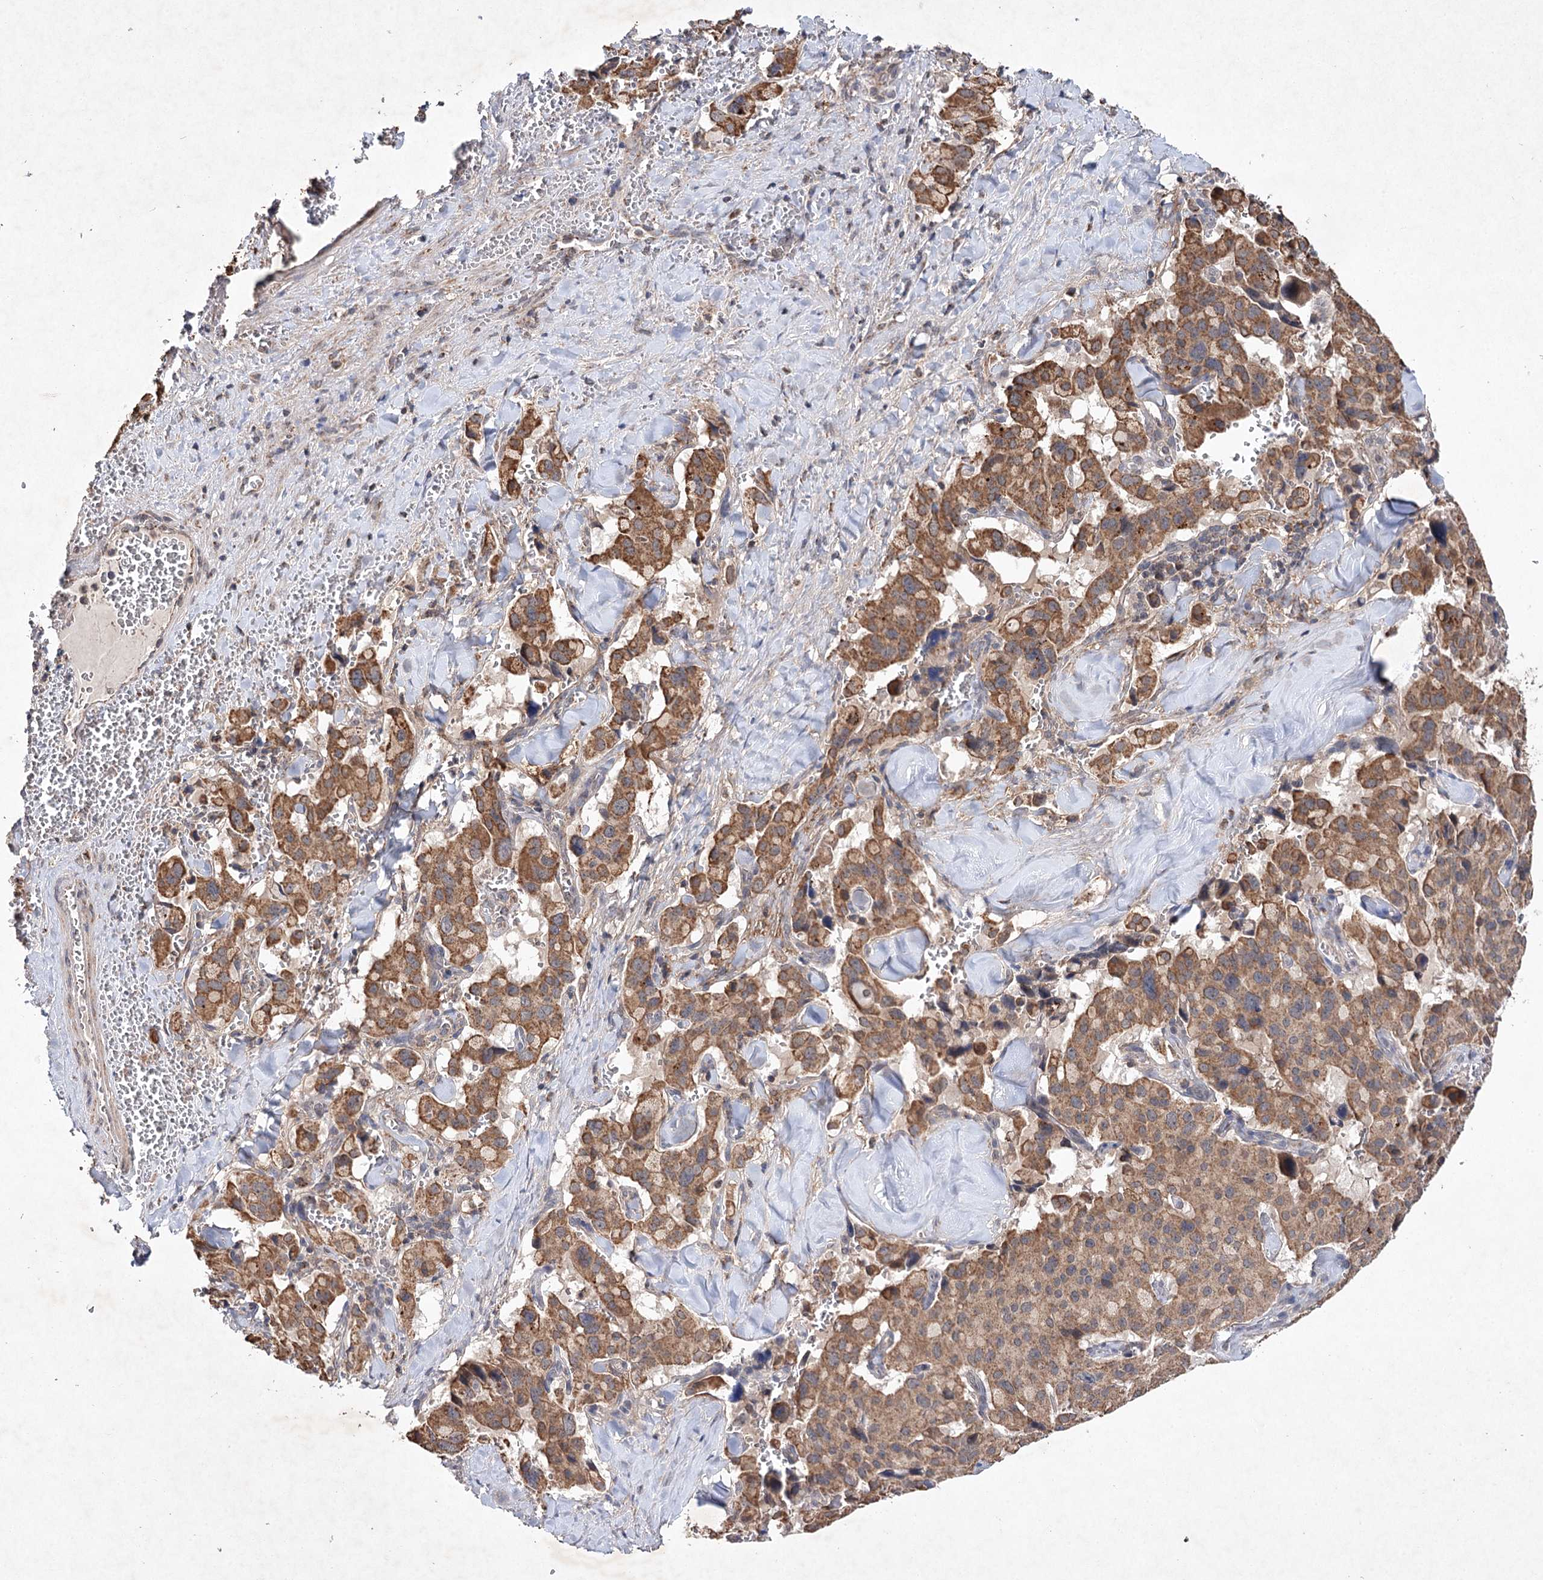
{"staining": {"intensity": "moderate", "quantity": ">75%", "location": "cytoplasmic/membranous"}, "tissue": "pancreatic cancer", "cell_type": "Tumor cells", "image_type": "cancer", "snomed": [{"axis": "morphology", "description": "Adenocarcinoma, NOS"}, {"axis": "topography", "description": "Pancreas"}], "caption": "Immunohistochemistry (IHC) staining of adenocarcinoma (pancreatic), which shows medium levels of moderate cytoplasmic/membranous expression in about >75% of tumor cells indicating moderate cytoplasmic/membranous protein positivity. The staining was performed using DAB (3,3'-diaminobenzidine) (brown) for protein detection and nuclei were counterstained in hematoxylin (blue).", "gene": "PIK3CB", "patient": {"sex": "male", "age": 65}}